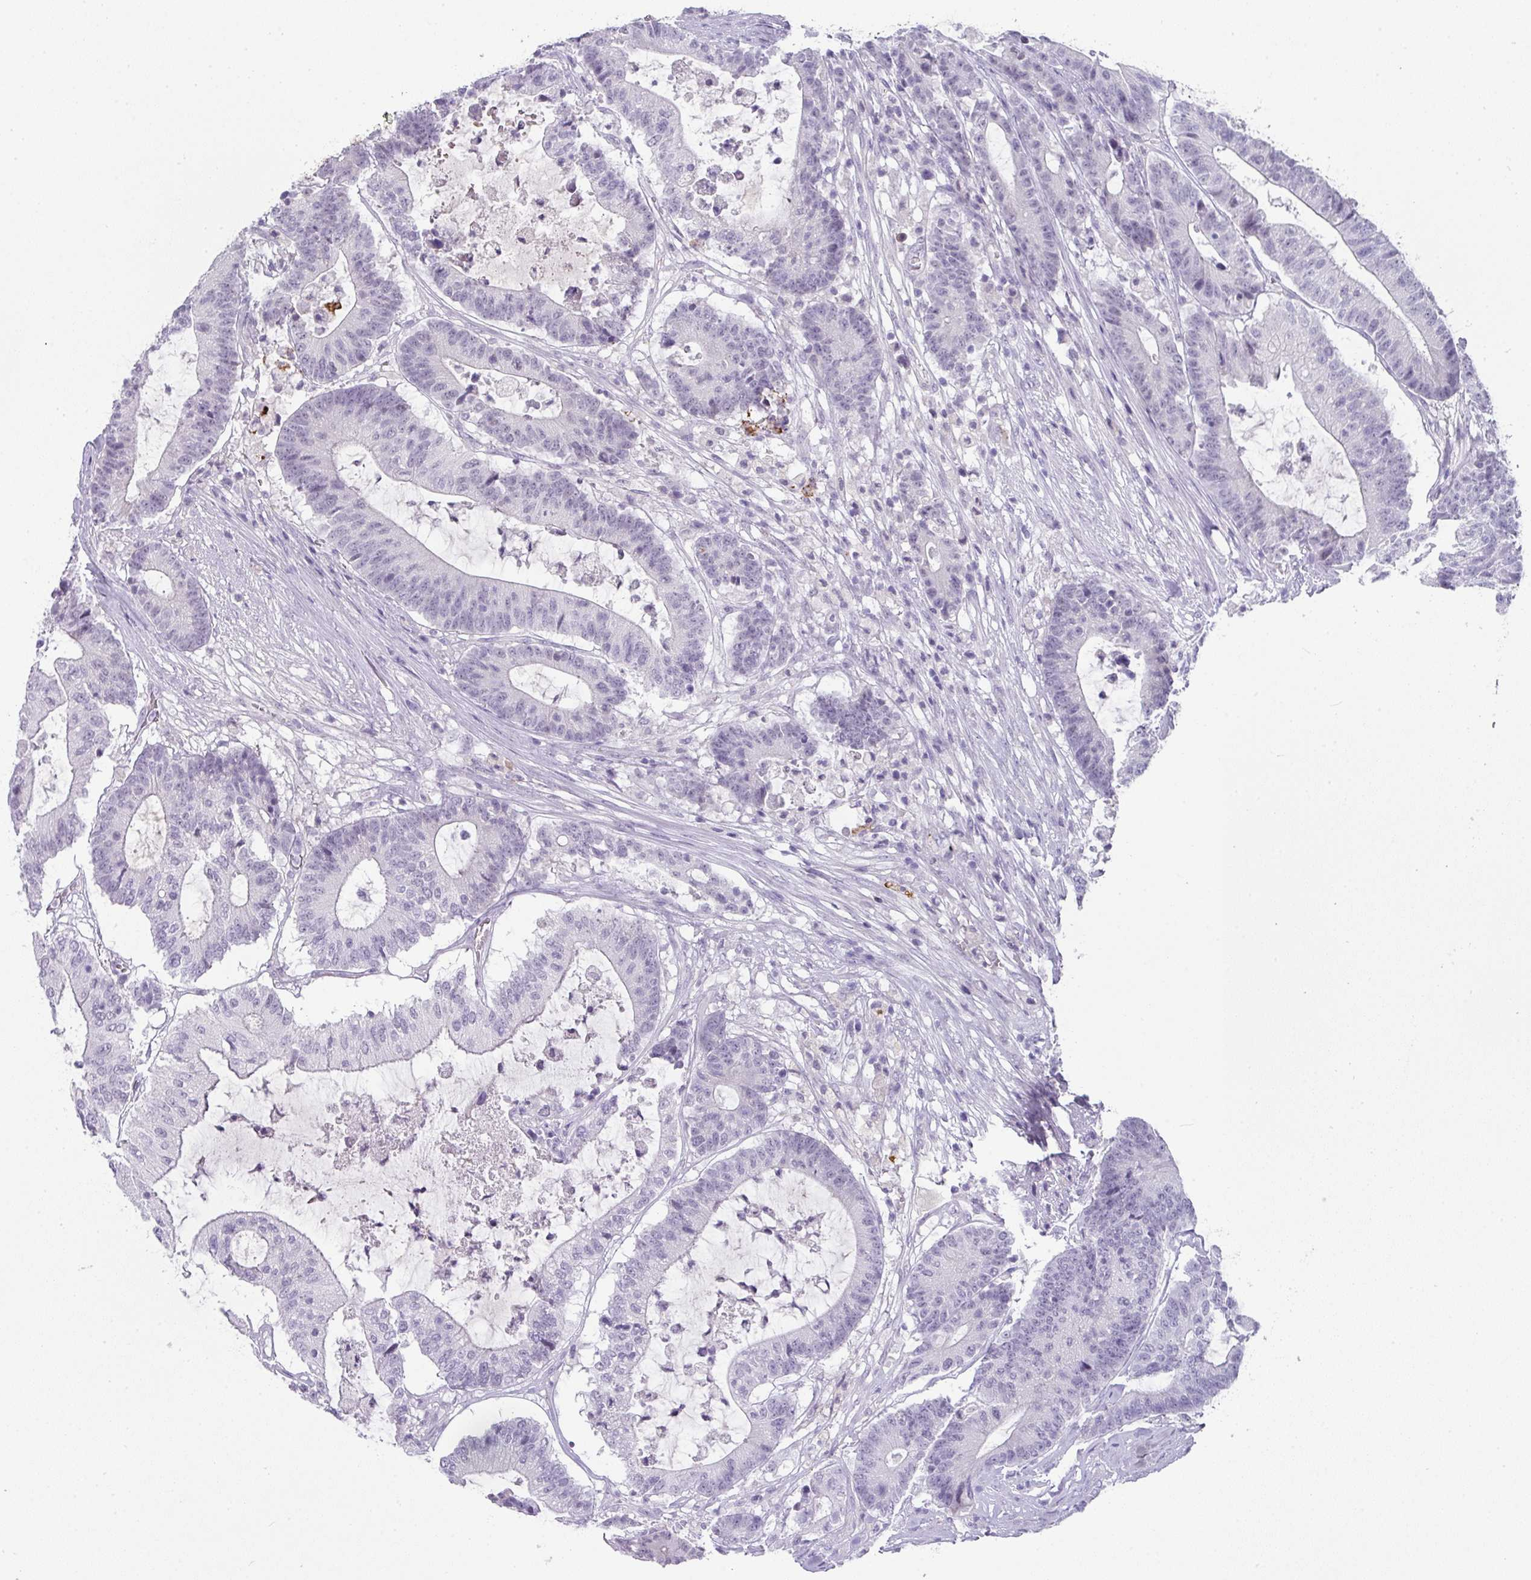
{"staining": {"intensity": "negative", "quantity": "none", "location": "none"}, "tissue": "colorectal cancer", "cell_type": "Tumor cells", "image_type": "cancer", "snomed": [{"axis": "morphology", "description": "Adenocarcinoma, NOS"}, {"axis": "topography", "description": "Colon"}], "caption": "Immunohistochemistry image of neoplastic tissue: human colorectal cancer (adenocarcinoma) stained with DAB (3,3'-diaminobenzidine) reveals no significant protein staining in tumor cells. (Brightfield microscopy of DAB immunohistochemistry (IHC) at high magnification).", "gene": "FGF17", "patient": {"sex": "female", "age": 84}}